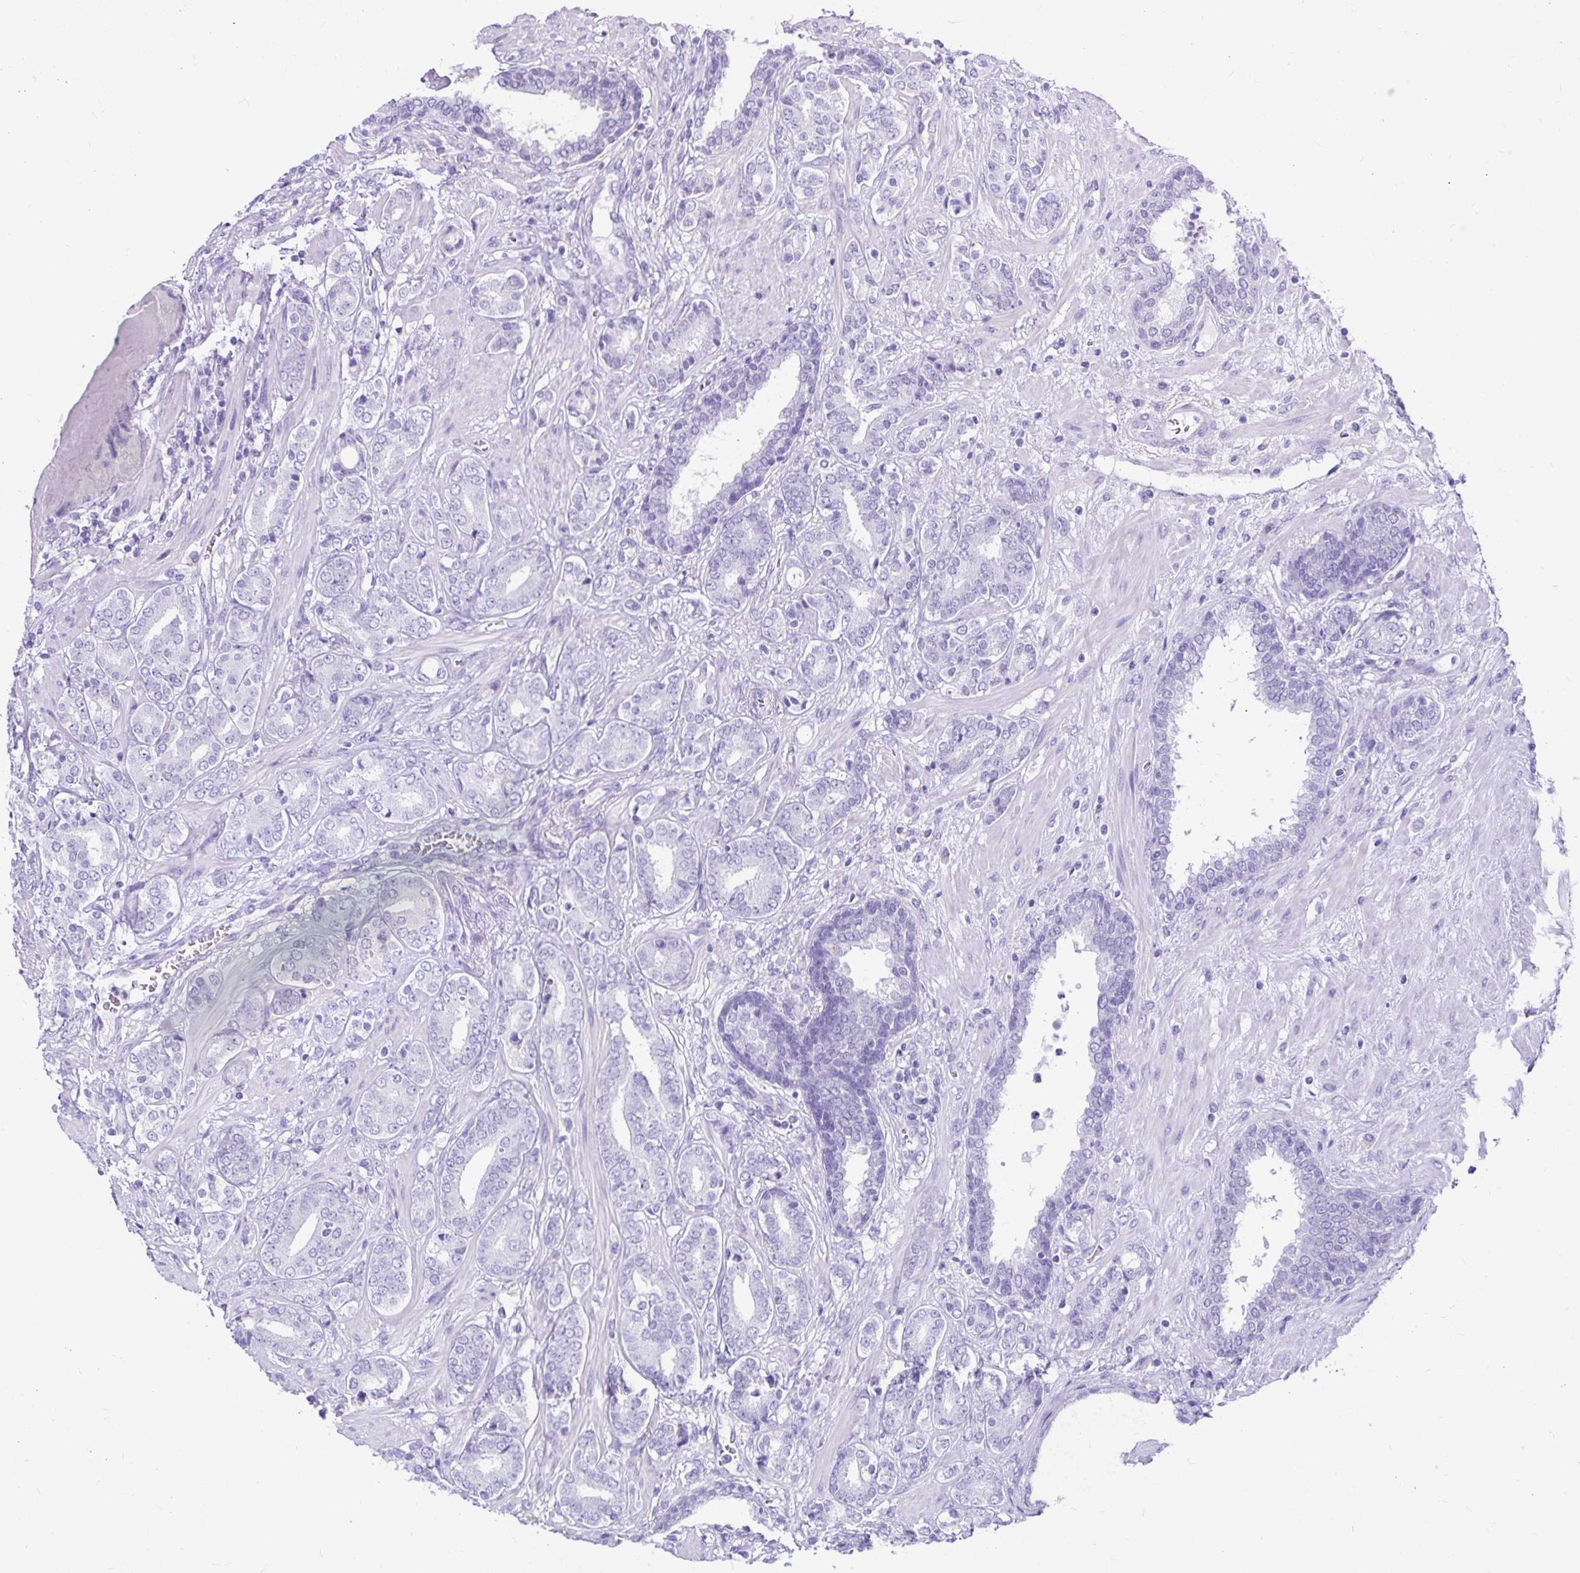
{"staining": {"intensity": "negative", "quantity": "none", "location": "none"}, "tissue": "prostate cancer", "cell_type": "Tumor cells", "image_type": "cancer", "snomed": [{"axis": "morphology", "description": "Adenocarcinoma, High grade"}, {"axis": "topography", "description": "Prostate"}], "caption": "Tumor cells are negative for protein expression in human high-grade adenocarcinoma (prostate).", "gene": "ZPBP2", "patient": {"sex": "male", "age": 62}}